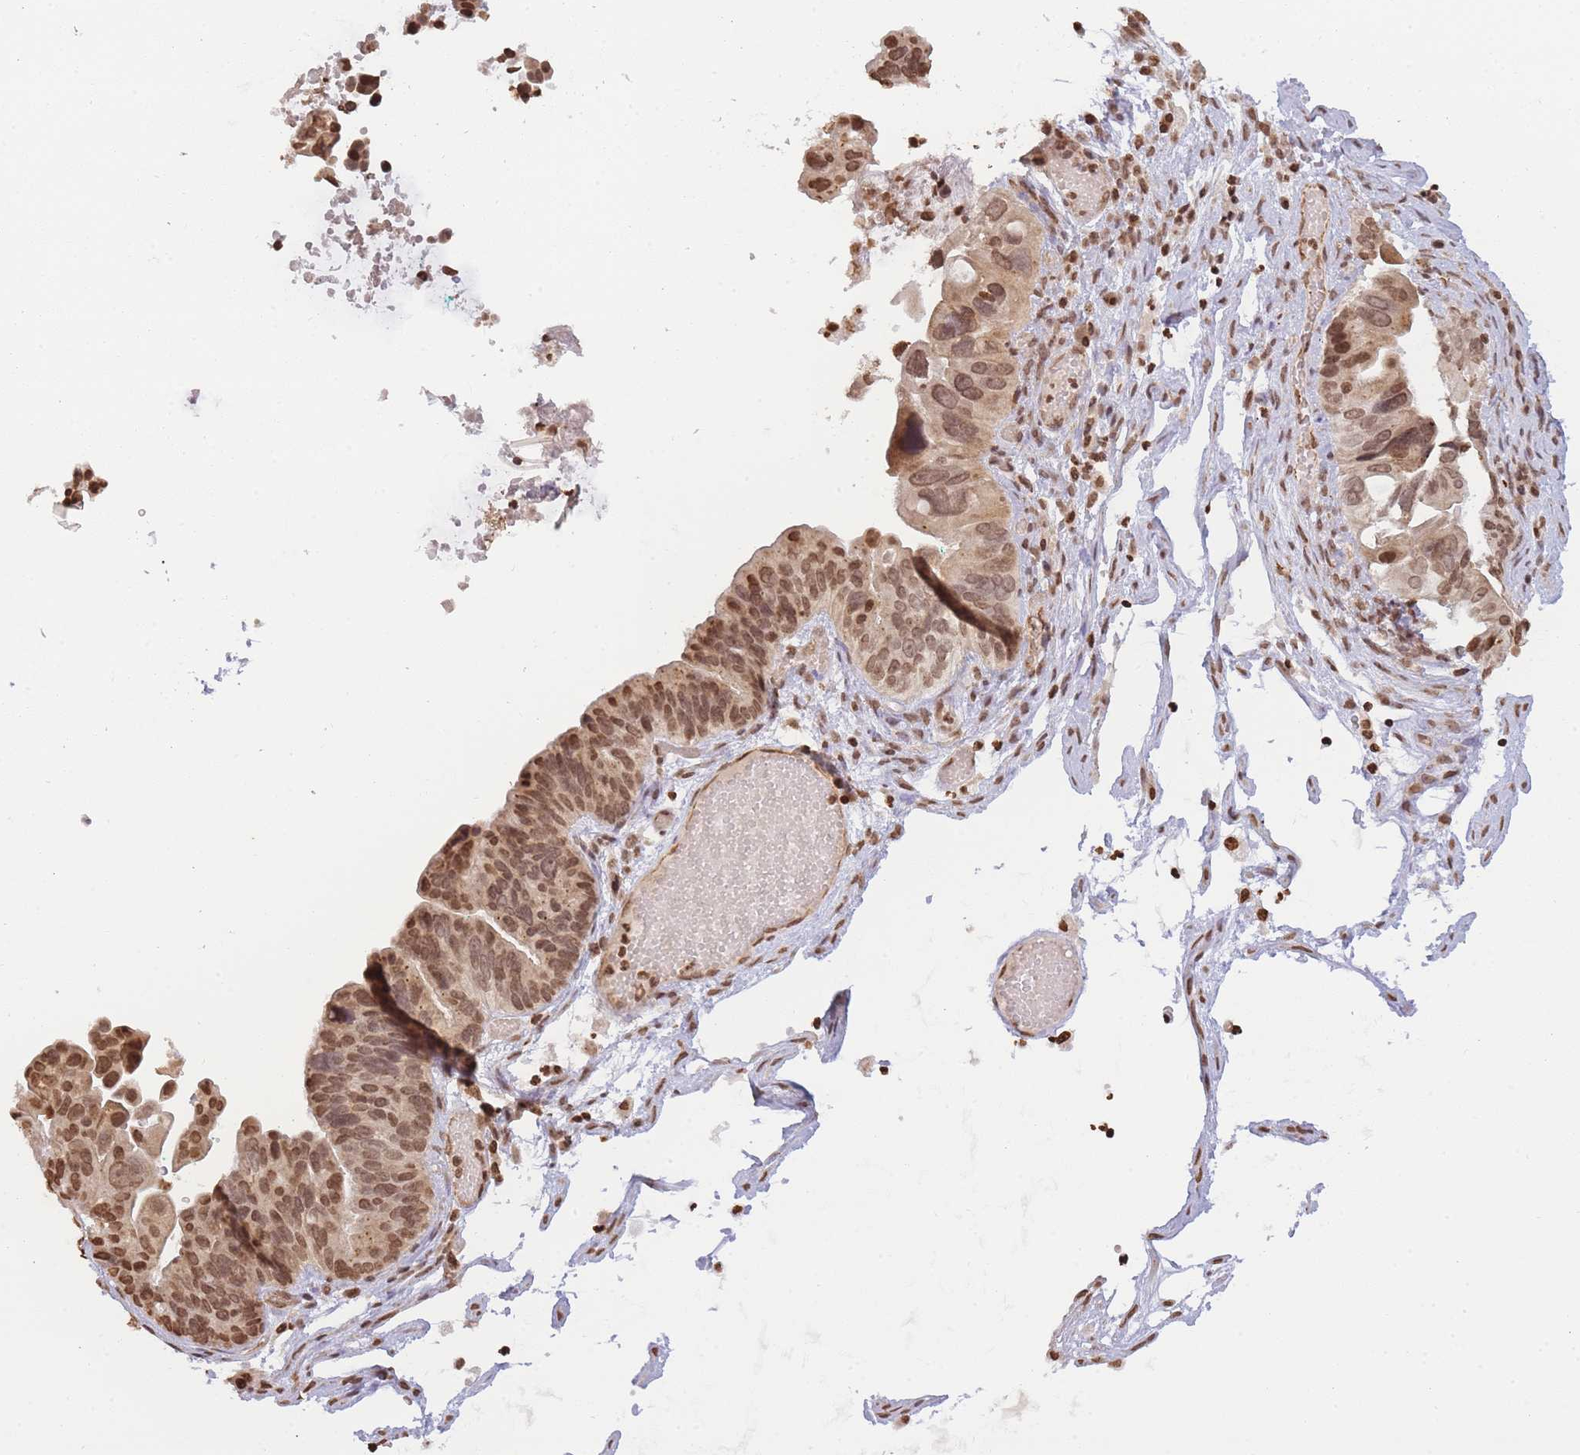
{"staining": {"intensity": "moderate", "quantity": ">75%", "location": "nuclear"}, "tissue": "ovarian cancer", "cell_type": "Tumor cells", "image_type": "cancer", "snomed": [{"axis": "morphology", "description": "Cystadenocarcinoma, serous, NOS"}, {"axis": "topography", "description": "Ovary"}], "caption": "The immunohistochemical stain highlights moderate nuclear staining in tumor cells of ovarian serous cystadenocarcinoma tissue.", "gene": "WWTR1", "patient": {"sex": "female", "age": 56}}